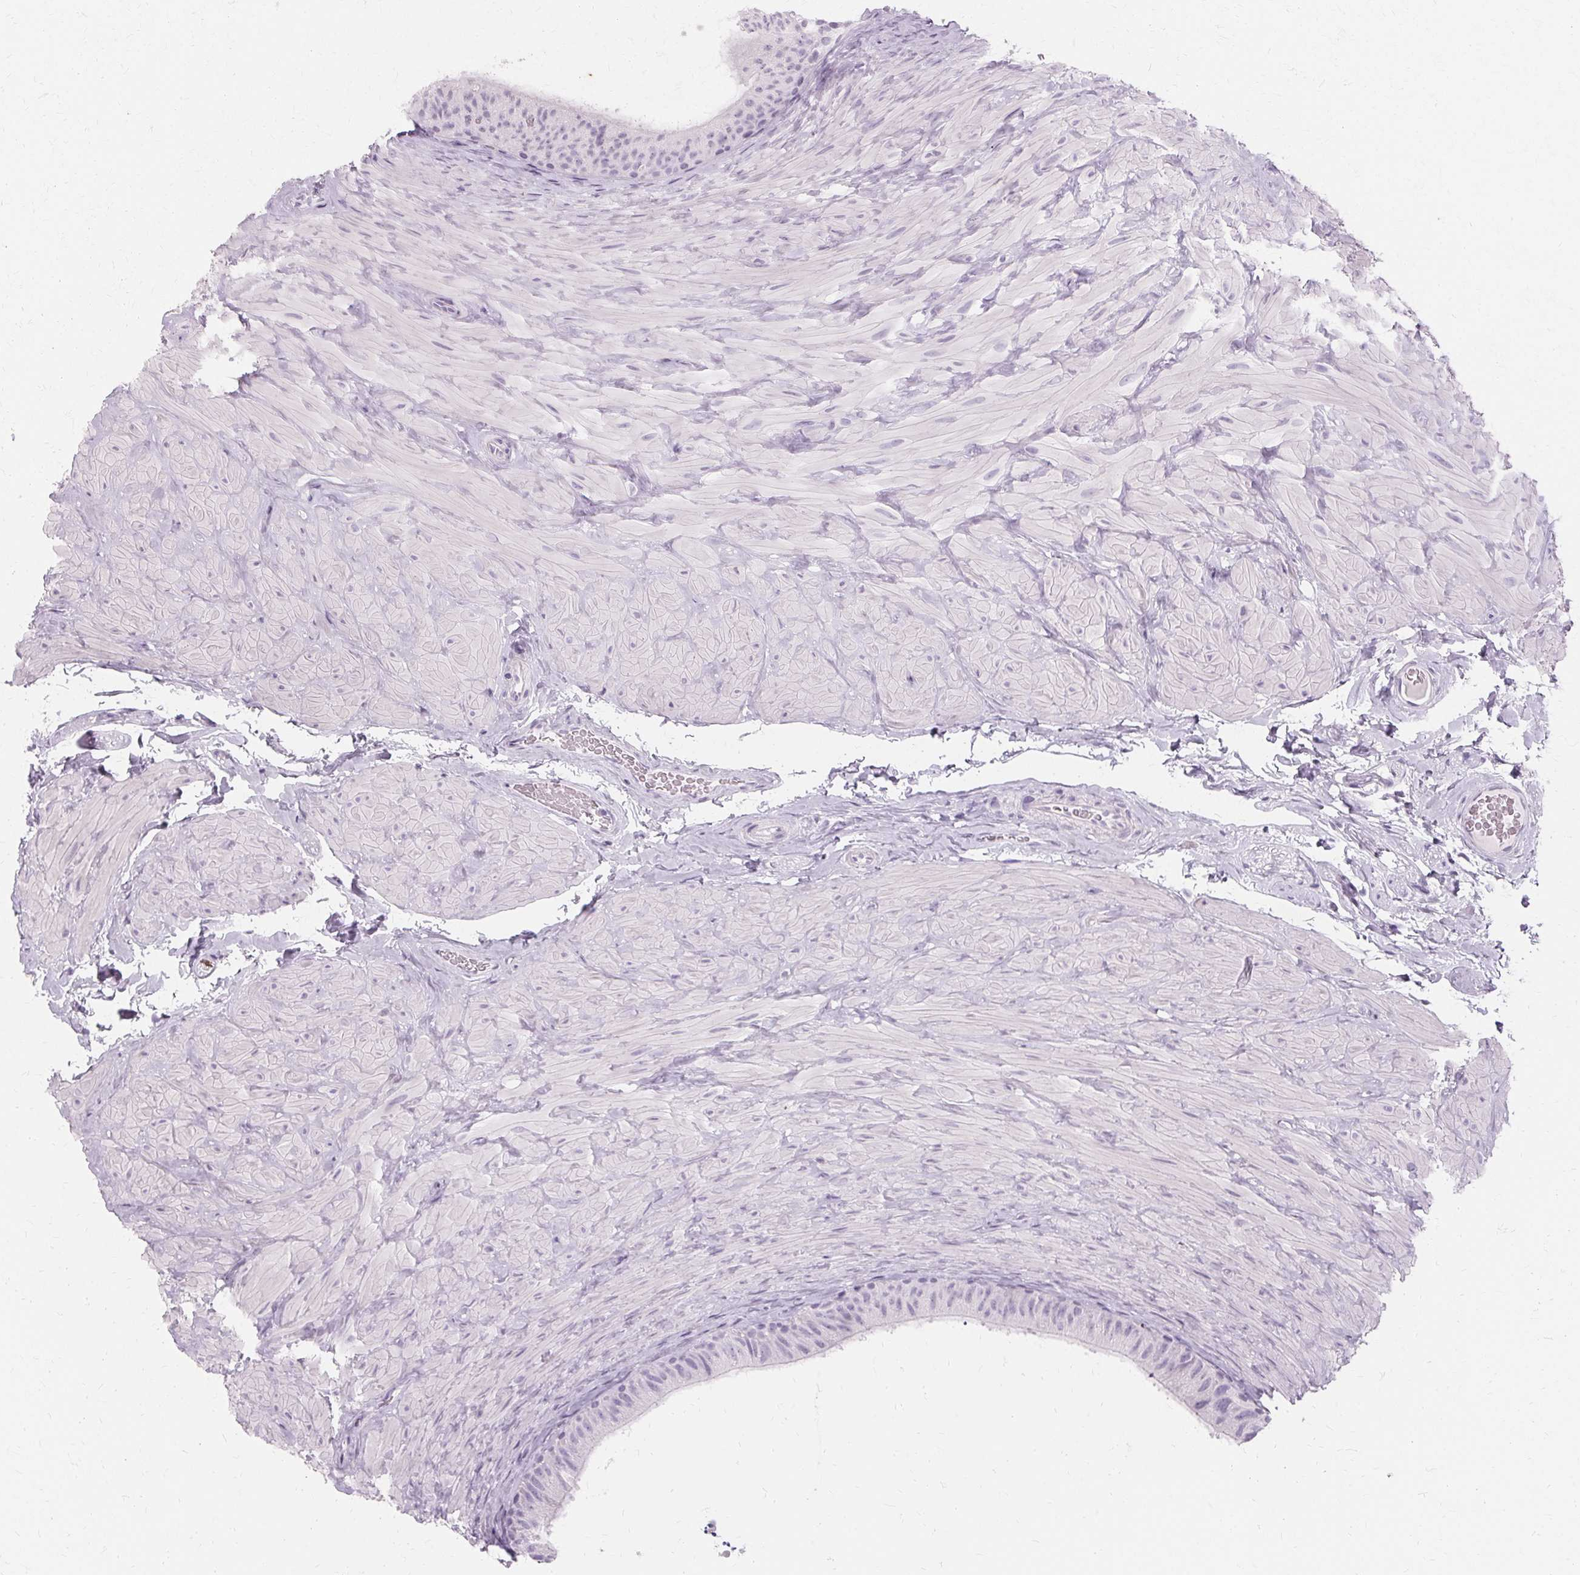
{"staining": {"intensity": "negative", "quantity": "none", "location": "none"}, "tissue": "epididymis", "cell_type": "Glandular cells", "image_type": "normal", "snomed": [{"axis": "morphology", "description": "Normal tissue, NOS"}, {"axis": "topography", "description": "Epididymis, spermatic cord, NOS"}, {"axis": "topography", "description": "Epididymis"}], "caption": "Protein analysis of unremarkable epididymis demonstrates no significant expression in glandular cells.", "gene": "KRT6A", "patient": {"sex": "male", "age": 31}}